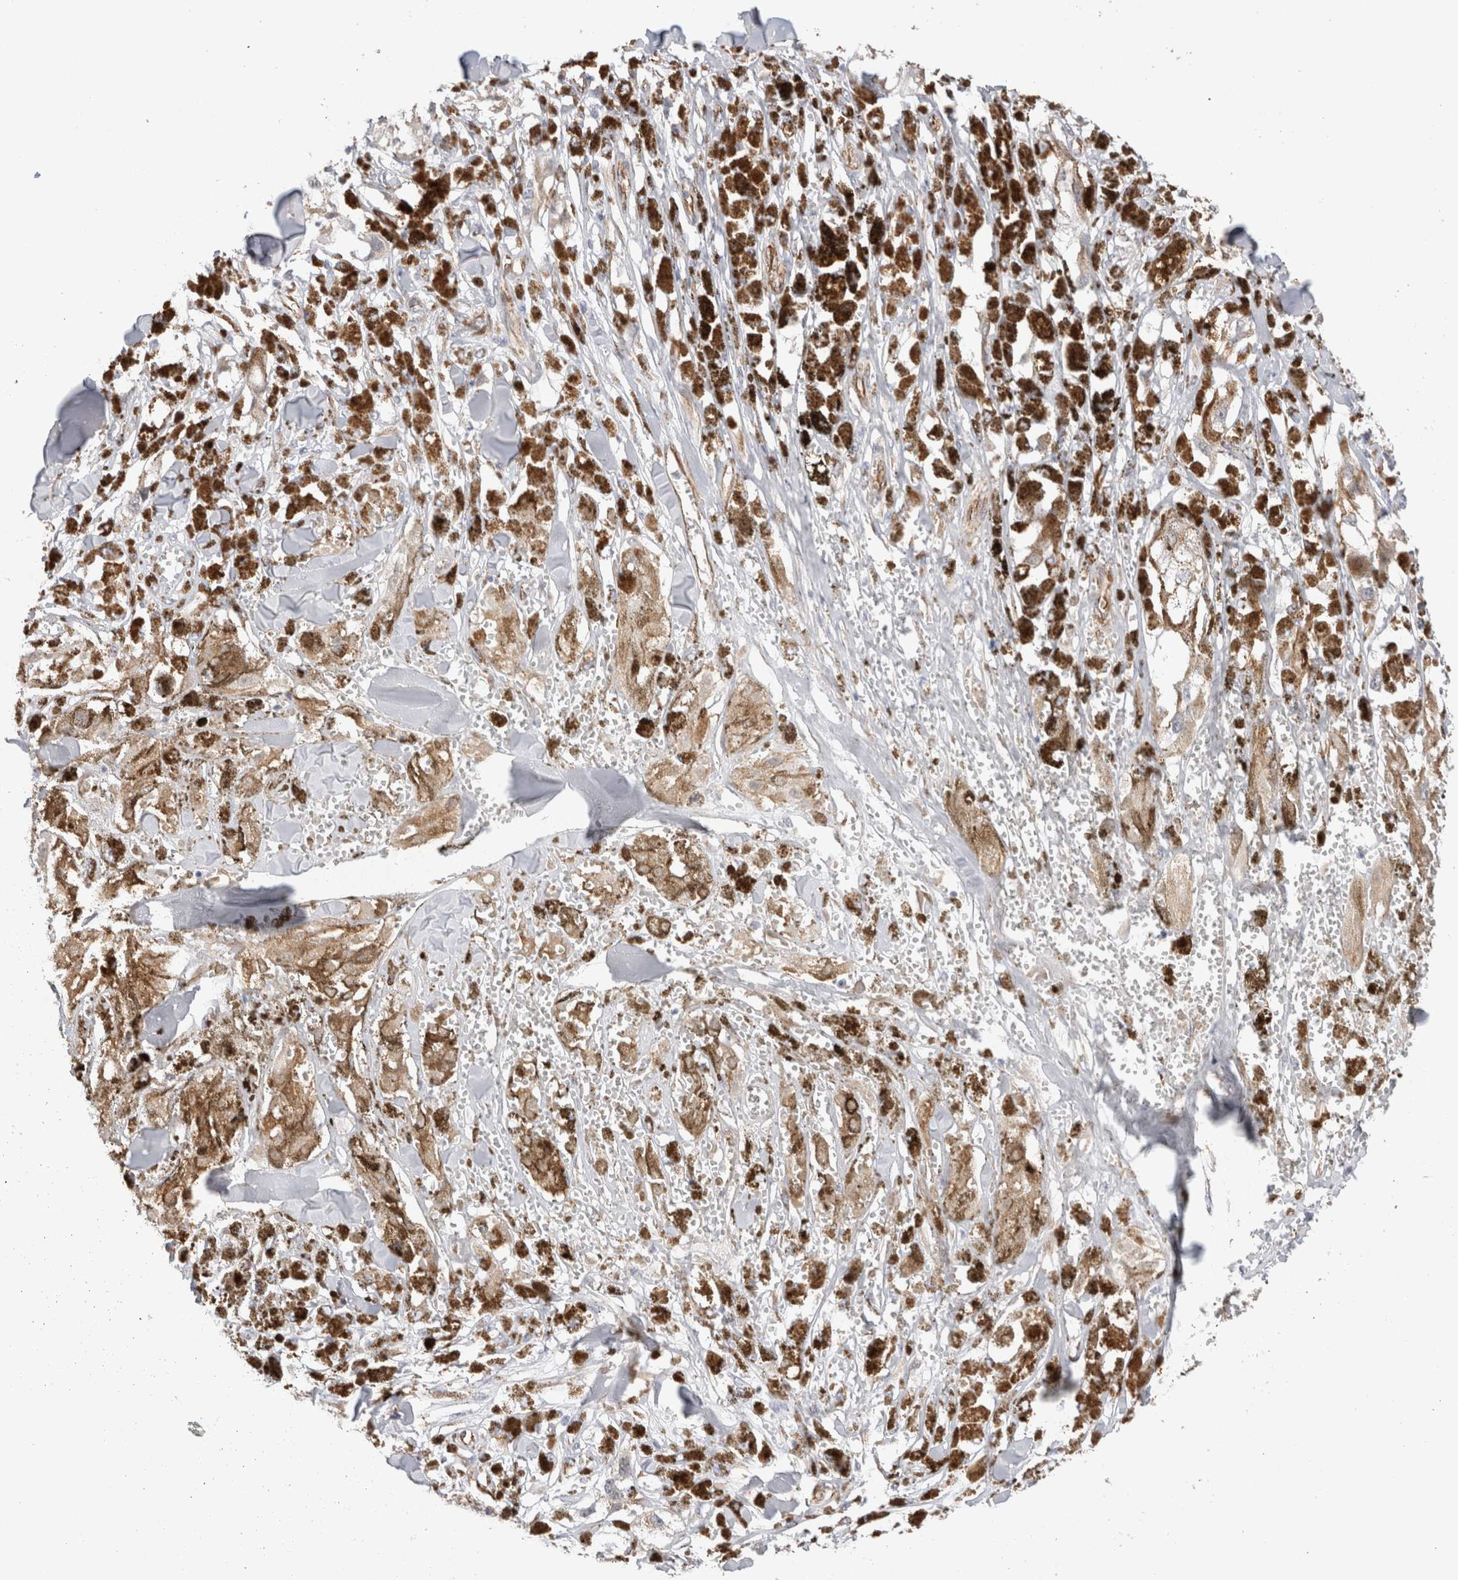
{"staining": {"intensity": "weak", "quantity": ">75%", "location": "cytoplasmic/membranous"}, "tissue": "melanoma", "cell_type": "Tumor cells", "image_type": "cancer", "snomed": [{"axis": "morphology", "description": "Malignant melanoma, NOS"}, {"axis": "topography", "description": "Skin"}], "caption": "Tumor cells reveal weak cytoplasmic/membranous expression in about >75% of cells in melanoma.", "gene": "CAAP1", "patient": {"sex": "male", "age": 88}}